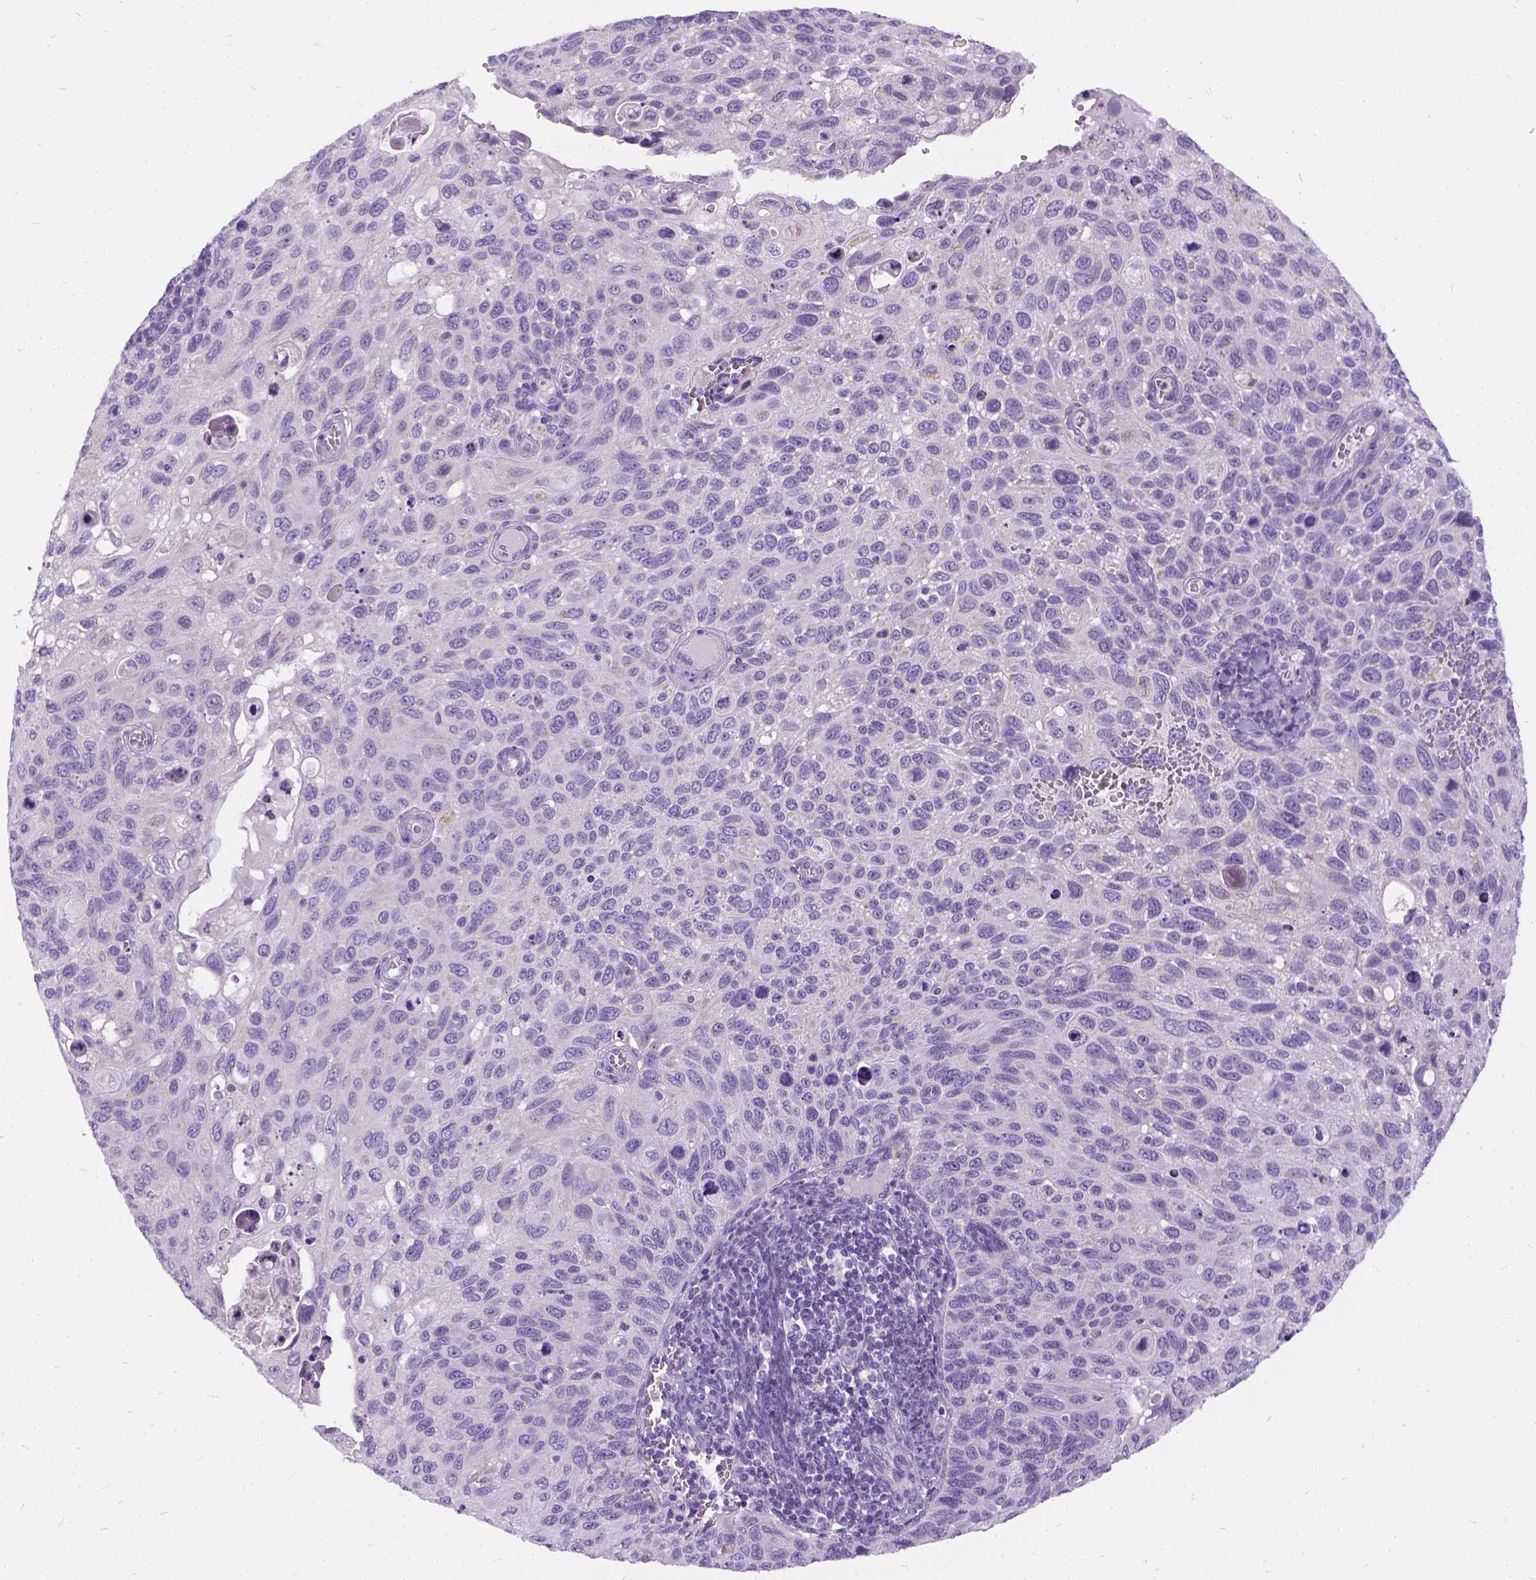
{"staining": {"intensity": "negative", "quantity": "none", "location": "none"}, "tissue": "cervical cancer", "cell_type": "Tumor cells", "image_type": "cancer", "snomed": [{"axis": "morphology", "description": "Squamous cell carcinoma, NOS"}, {"axis": "topography", "description": "Cervix"}], "caption": "Tumor cells show no significant staining in cervical cancer.", "gene": "FDX1", "patient": {"sex": "female", "age": 70}}